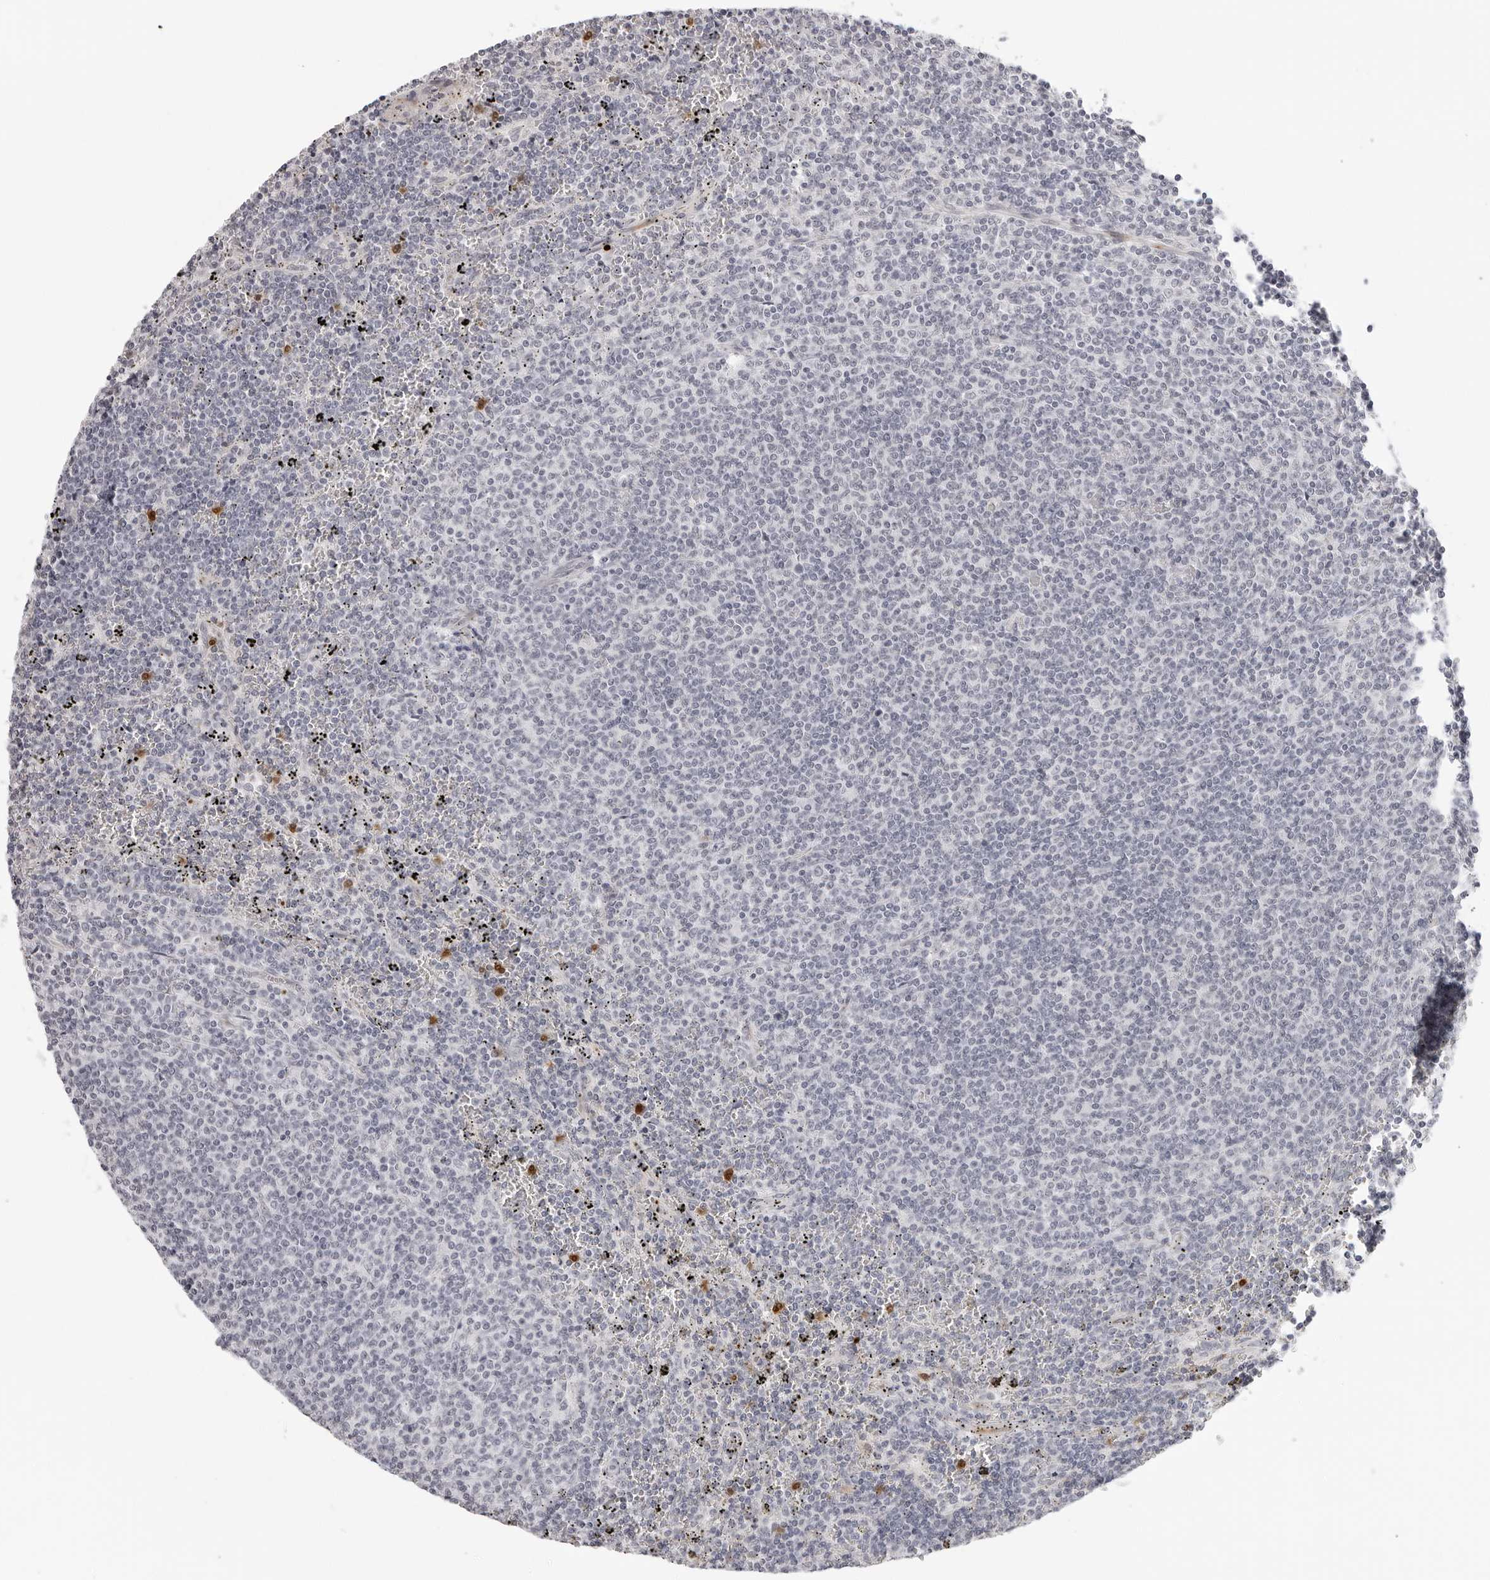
{"staining": {"intensity": "negative", "quantity": "none", "location": "none"}, "tissue": "lymphoma", "cell_type": "Tumor cells", "image_type": "cancer", "snomed": [{"axis": "morphology", "description": "Malignant lymphoma, non-Hodgkin's type, Low grade"}, {"axis": "topography", "description": "Spleen"}], "caption": "DAB immunohistochemical staining of low-grade malignant lymphoma, non-Hodgkin's type demonstrates no significant expression in tumor cells.", "gene": "STRADB", "patient": {"sex": "female", "age": 50}}